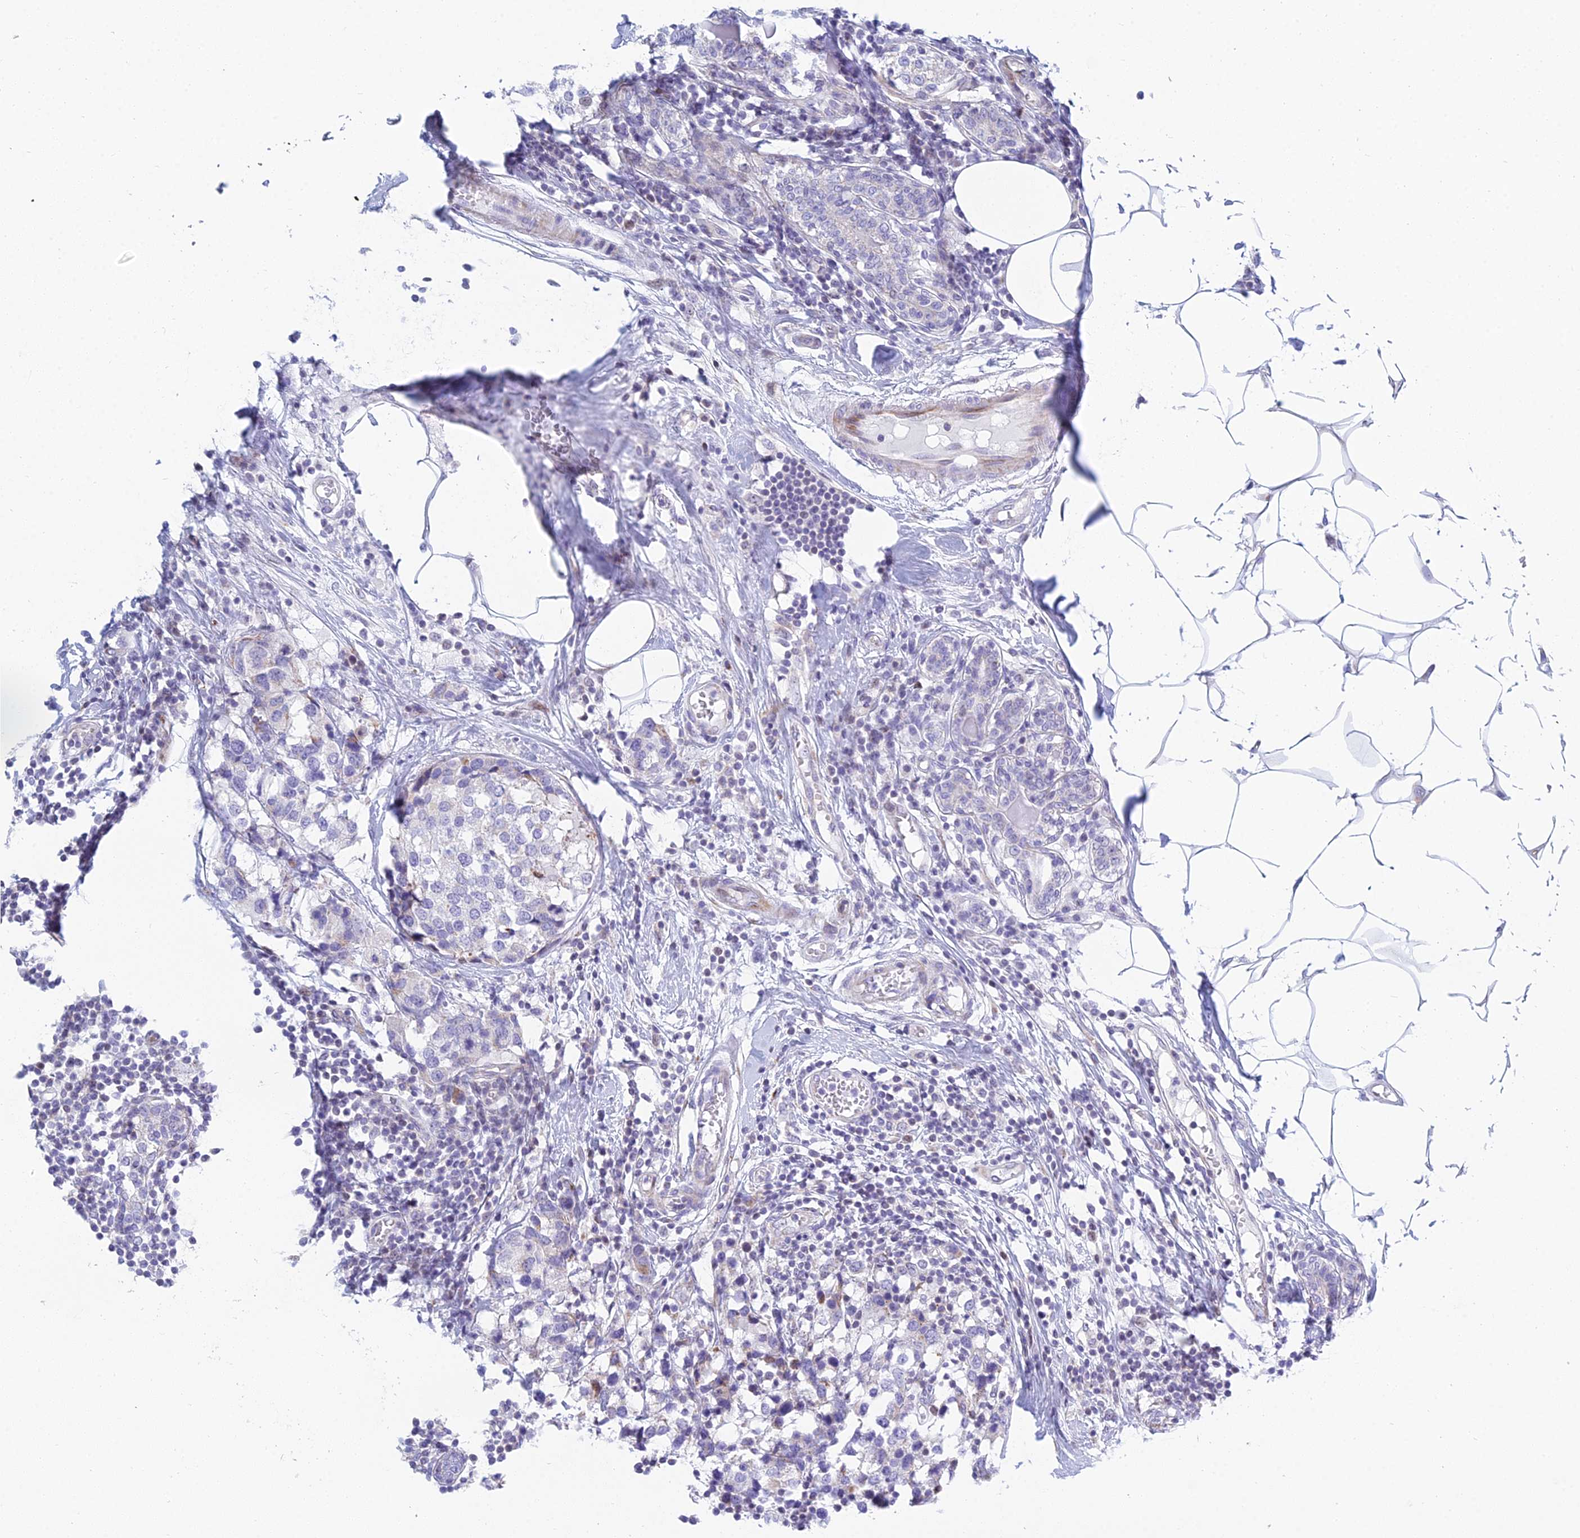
{"staining": {"intensity": "negative", "quantity": "none", "location": "none"}, "tissue": "breast cancer", "cell_type": "Tumor cells", "image_type": "cancer", "snomed": [{"axis": "morphology", "description": "Lobular carcinoma"}, {"axis": "topography", "description": "Breast"}], "caption": "Tumor cells show no significant staining in lobular carcinoma (breast). The staining is performed using DAB brown chromogen with nuclei counter-stained in using hematoxylin.", "gene": "PRR13", "patient": {"sex": "female", "age": 59}}